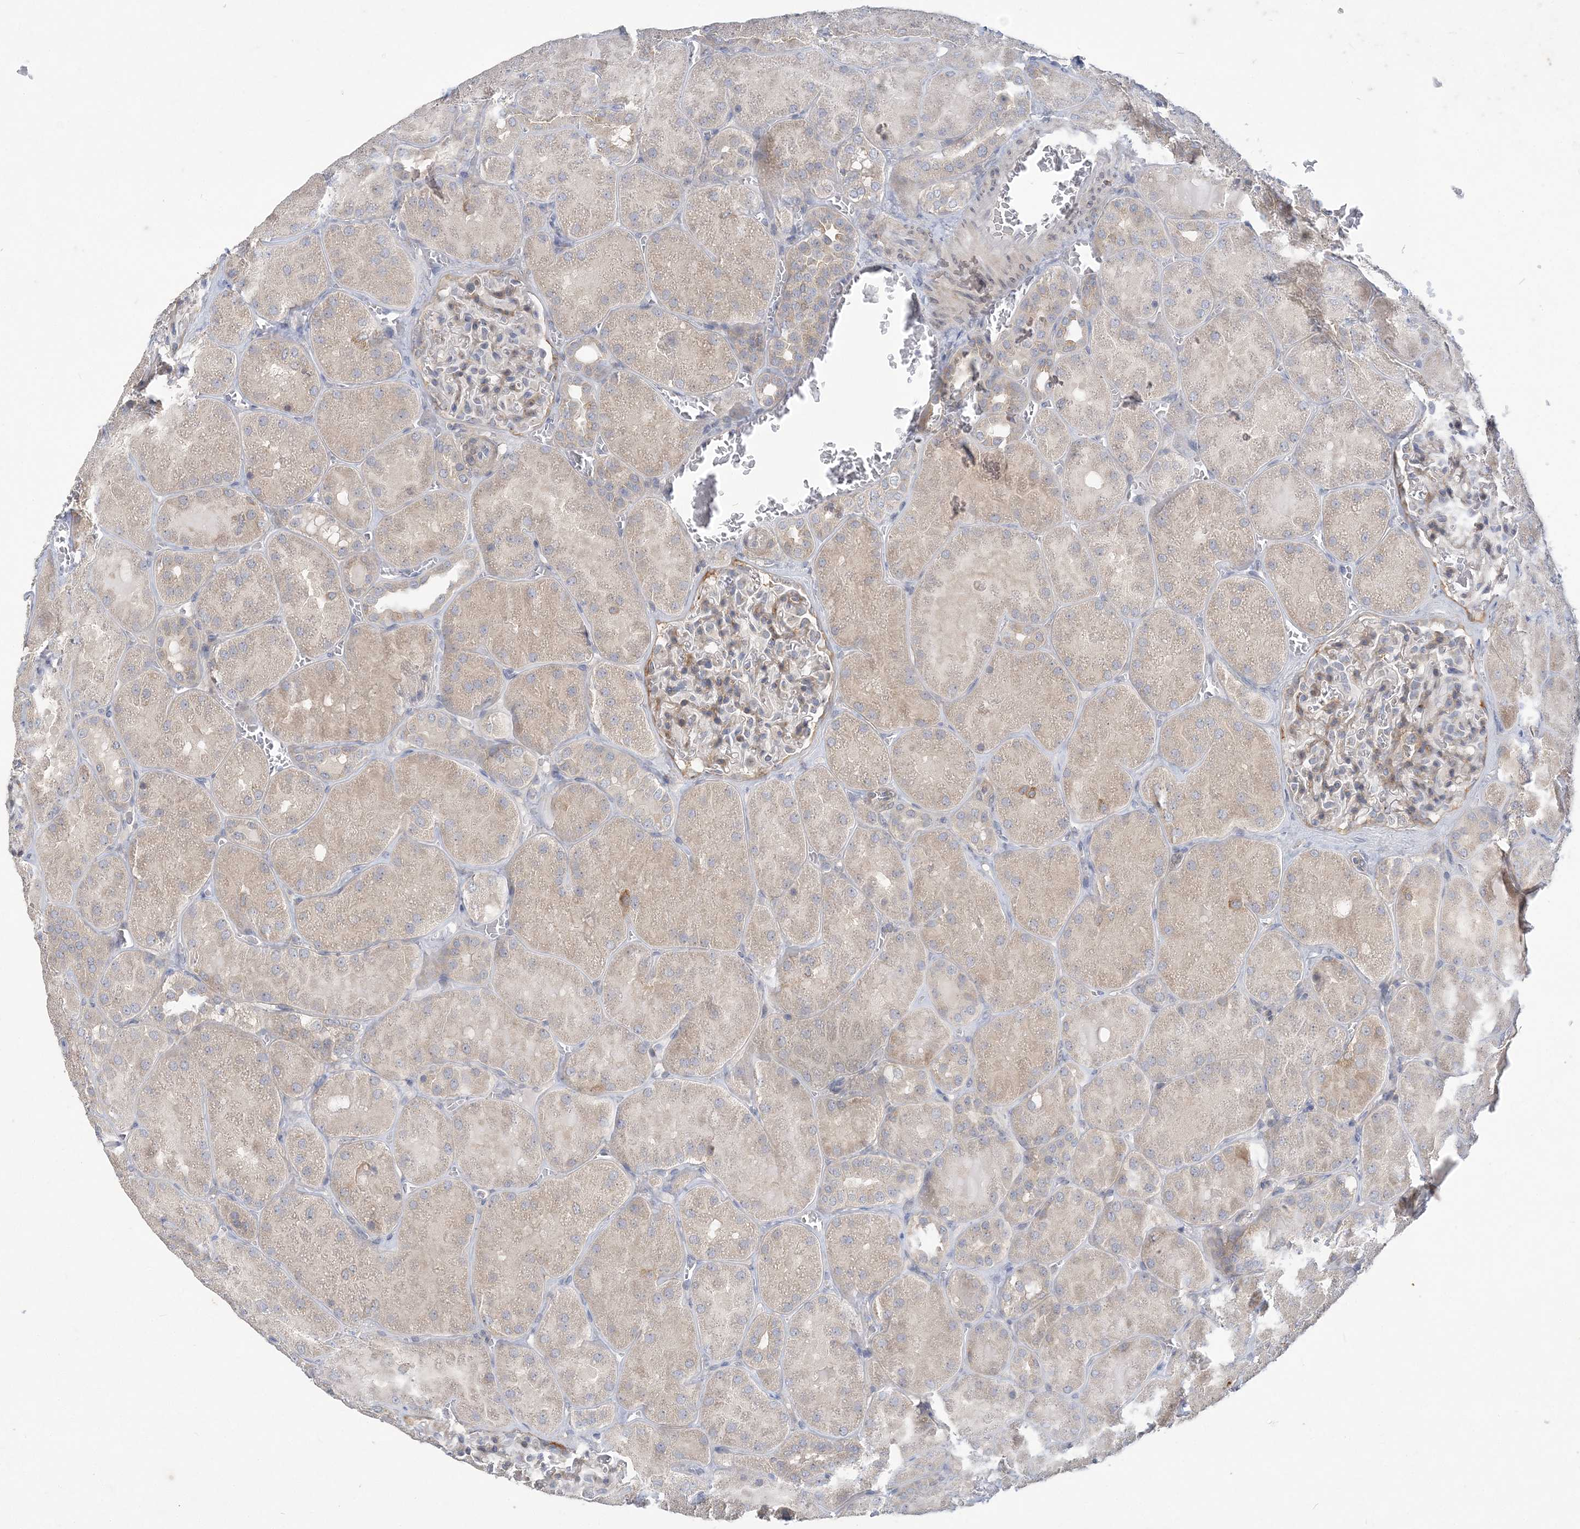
{"staining": {"intensity": "weak", "quantity": "25%-75%", "location": "cytoplasmic/membranous"}, "tissue": "kidney", "cell_type": "Cells in glomeruli", "image_type": "normal", "snomed": [{"axis": "morphology", "description": "Normal tissue, NOS"}, {"axis": "topography", "description": "Kidney"}], "caption": "Kidney stained with DAB (3,3'-diaminobenzidine) immunohistochemistry (IHC) reveals low levels of weak cytoplasmic/membranous staining in about 25%-75% of cells in glomeruli.", "gene": "ANKRD35", "patient": {"sex": "male", "age": 28}}